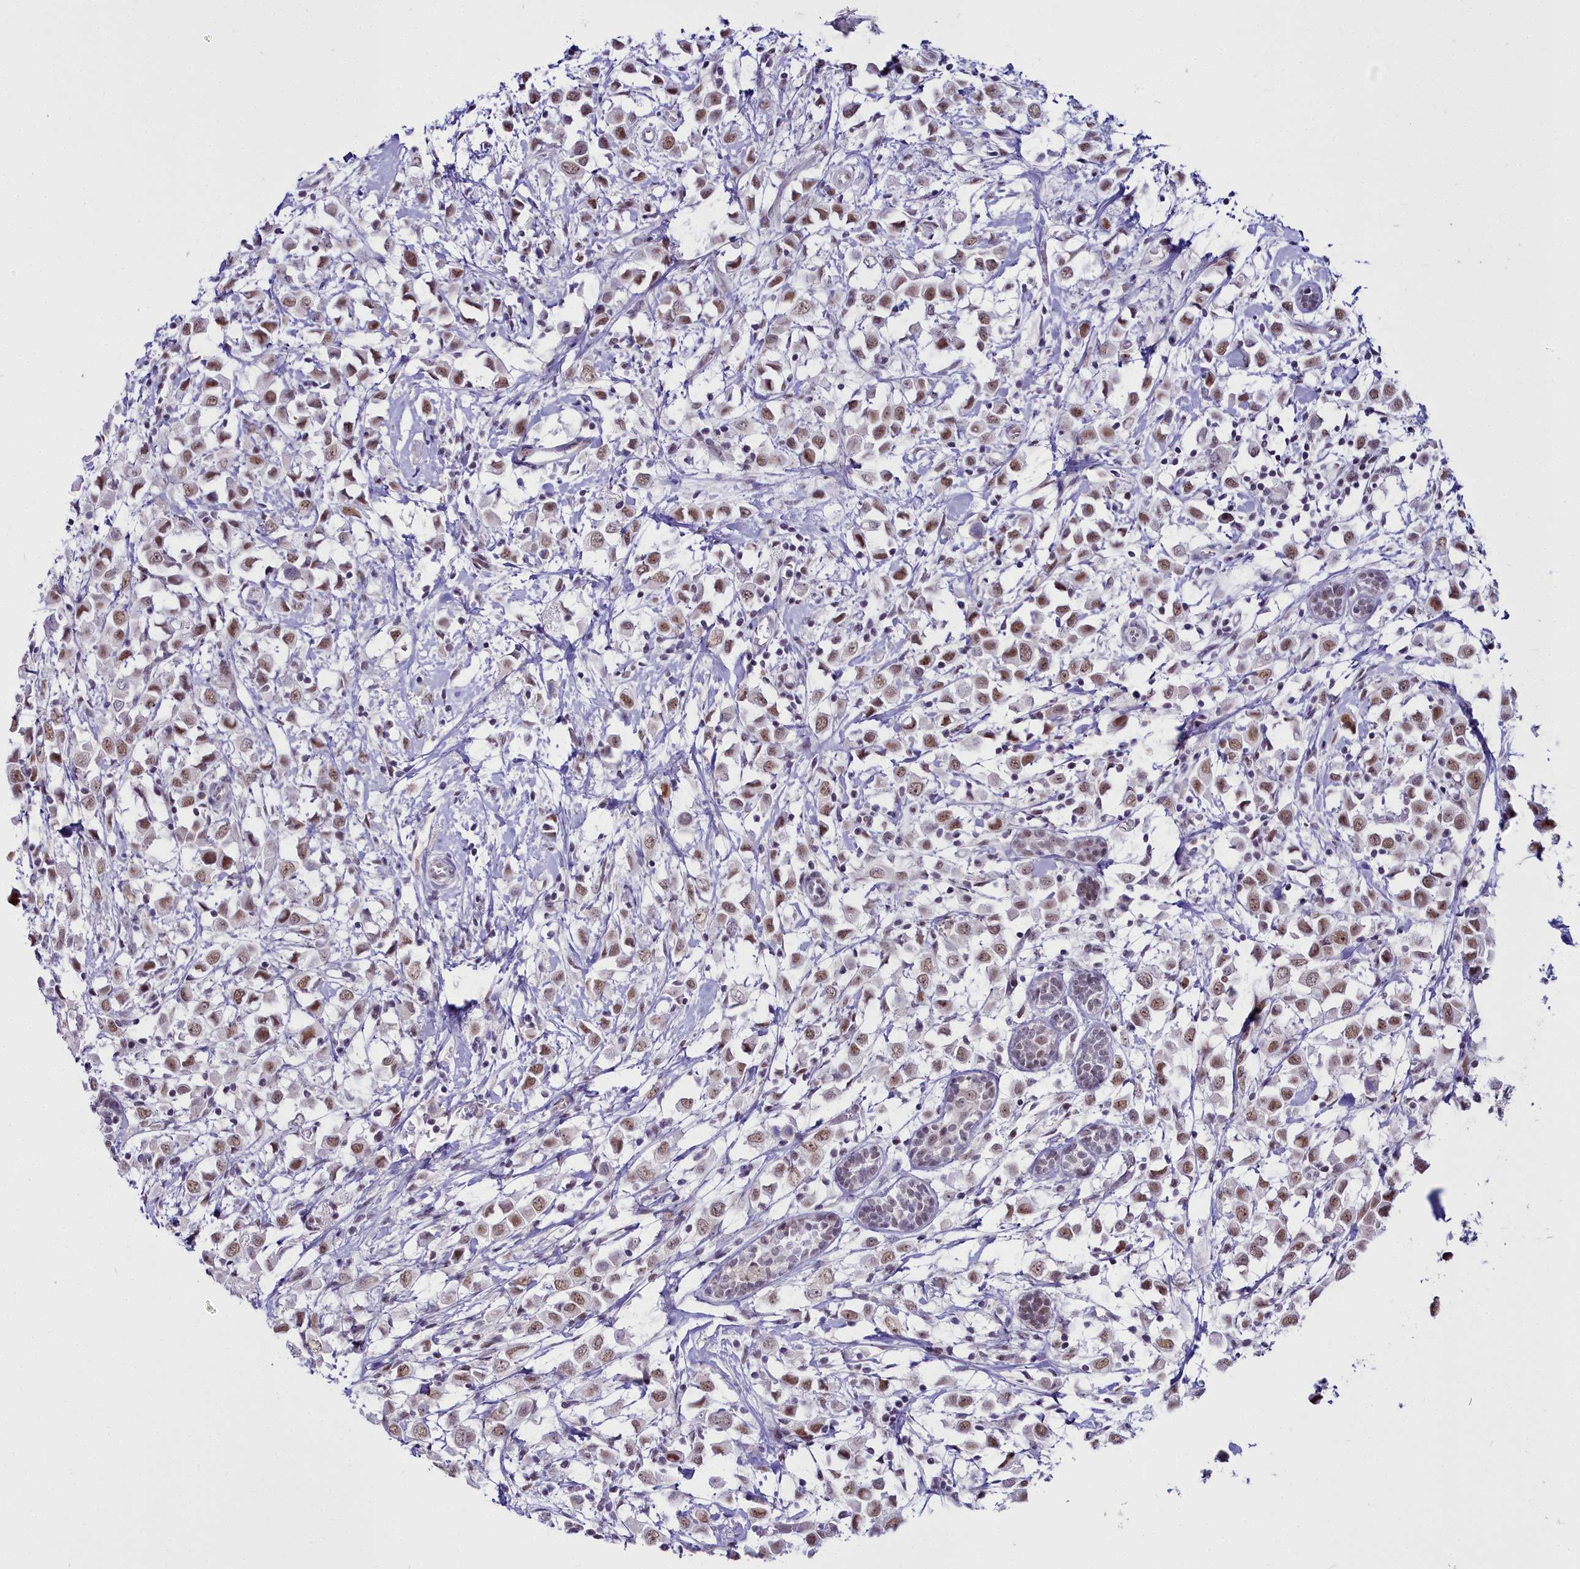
{"staining": {"intensity": "moderate", "quantity": ">75%", "location": "nuclear"}, "tissue": "breast cancer", "cell_type": "Tumor cells", "image_type": "cancer", "snomed": [{"axis": "morphology", "description": "Duct carcinoma"}, {"axis": "topography", "description": "Breast"}], "caption": "Tumor cells exhibit medium levels of moderate nuclear positivity in approximately >75% of cells in human breast cancer. (DAB IHC, brown staining for protein, blue staining for nuclei).", "gene": "RBM12", "patient": {"sex": "female", "age": 61}}